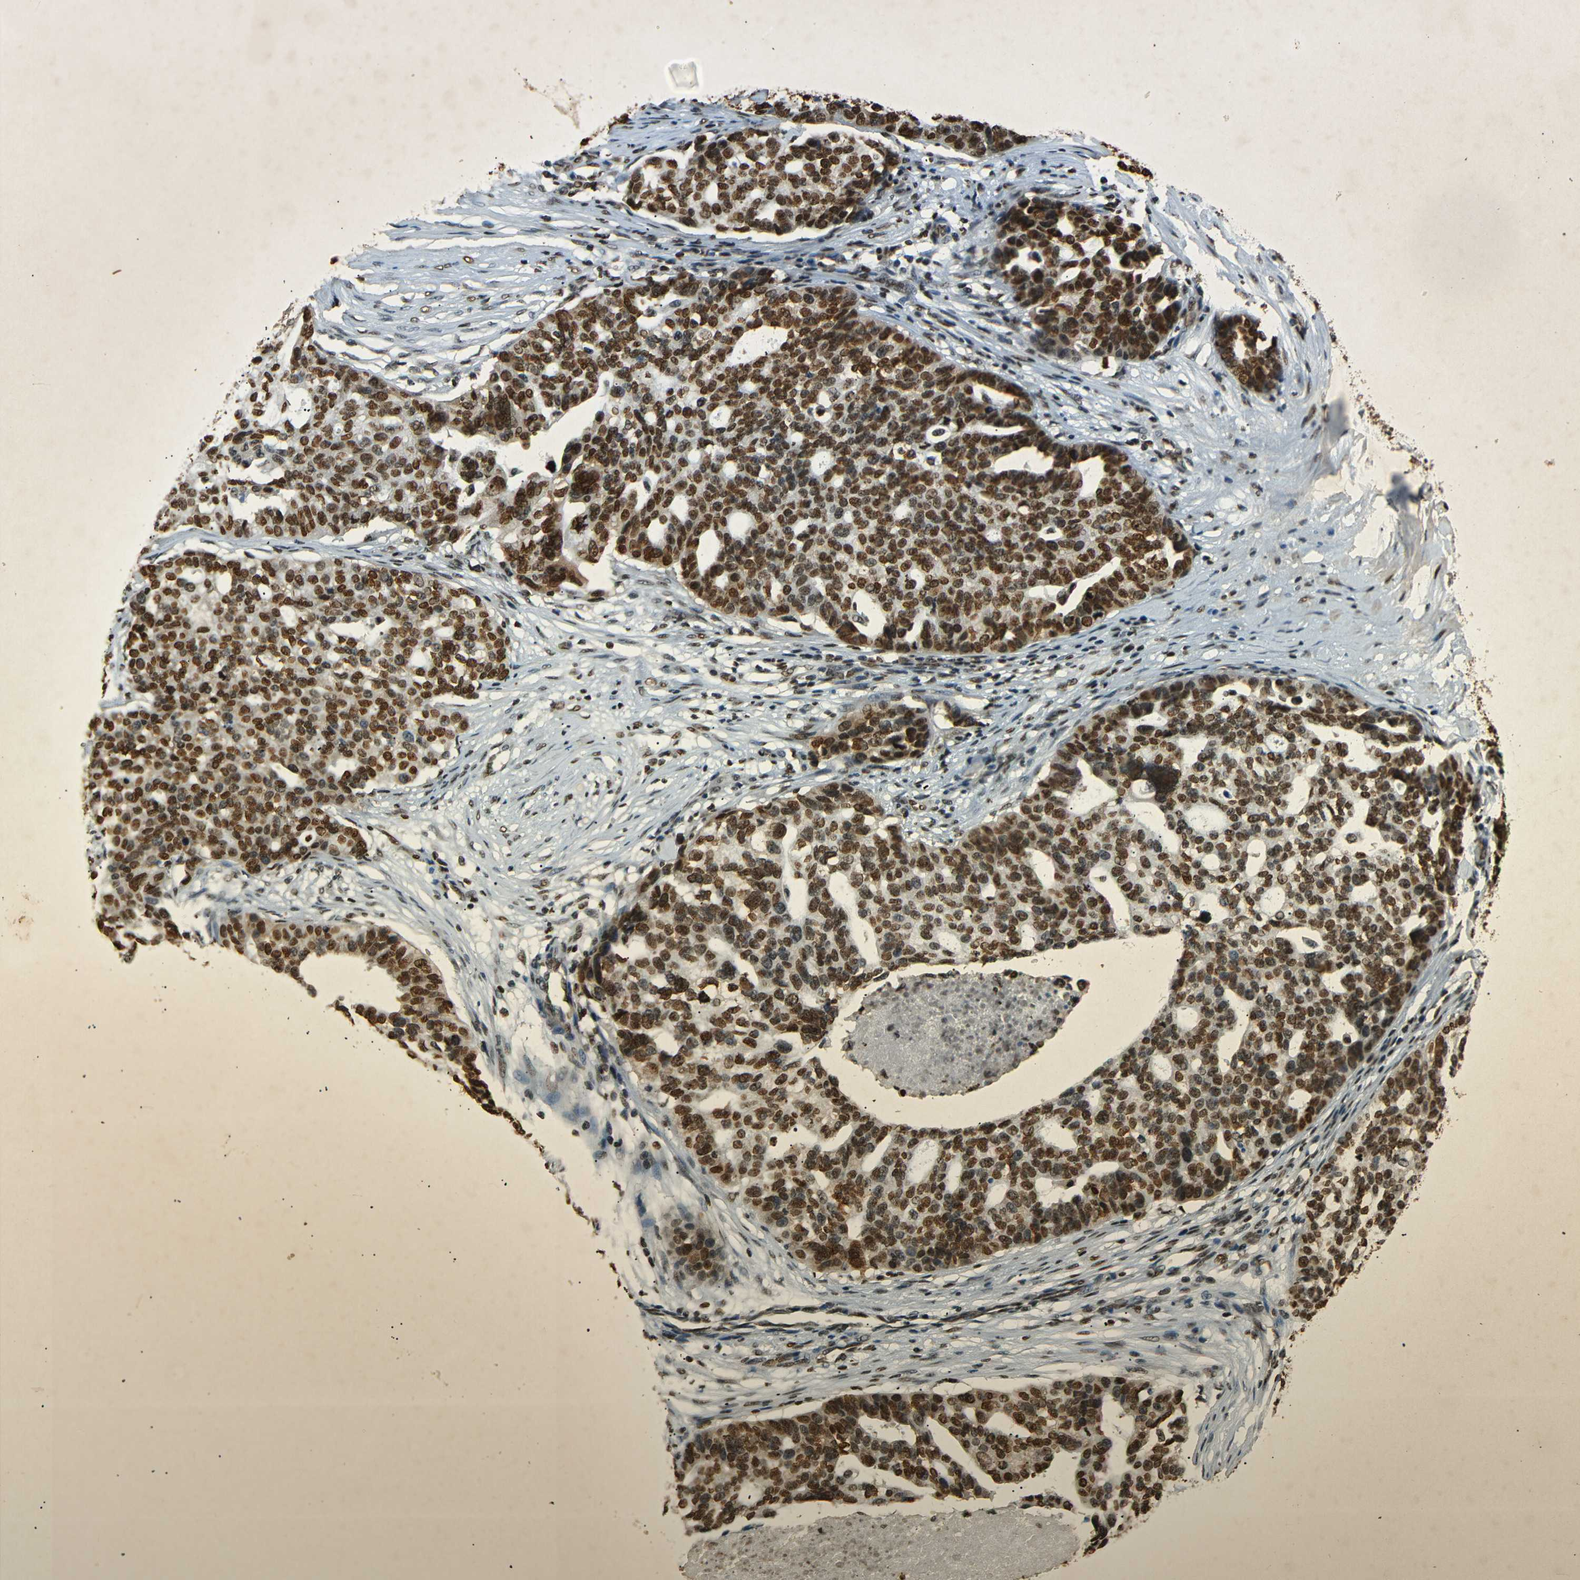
{"staining": {"intensity": "strong", "quantity": ">75%", "location": "nuclear"}, "tissue": "ovarian cancer", "cell_type": "Tumor cells", "image_type": "cancer", "snomed": [{"axis": "morphology", "description": "Cystadenocarcinoma, serous, NOS"}, {"axis": "topography", "description": "Ovary"}], "caption": "An image of human ovarian cancer stained for a protein exhibits strong nuclear brown staining in tumor cells.", "gene": "HMGN1", "patient": {"sex": "female", "age": 59}}